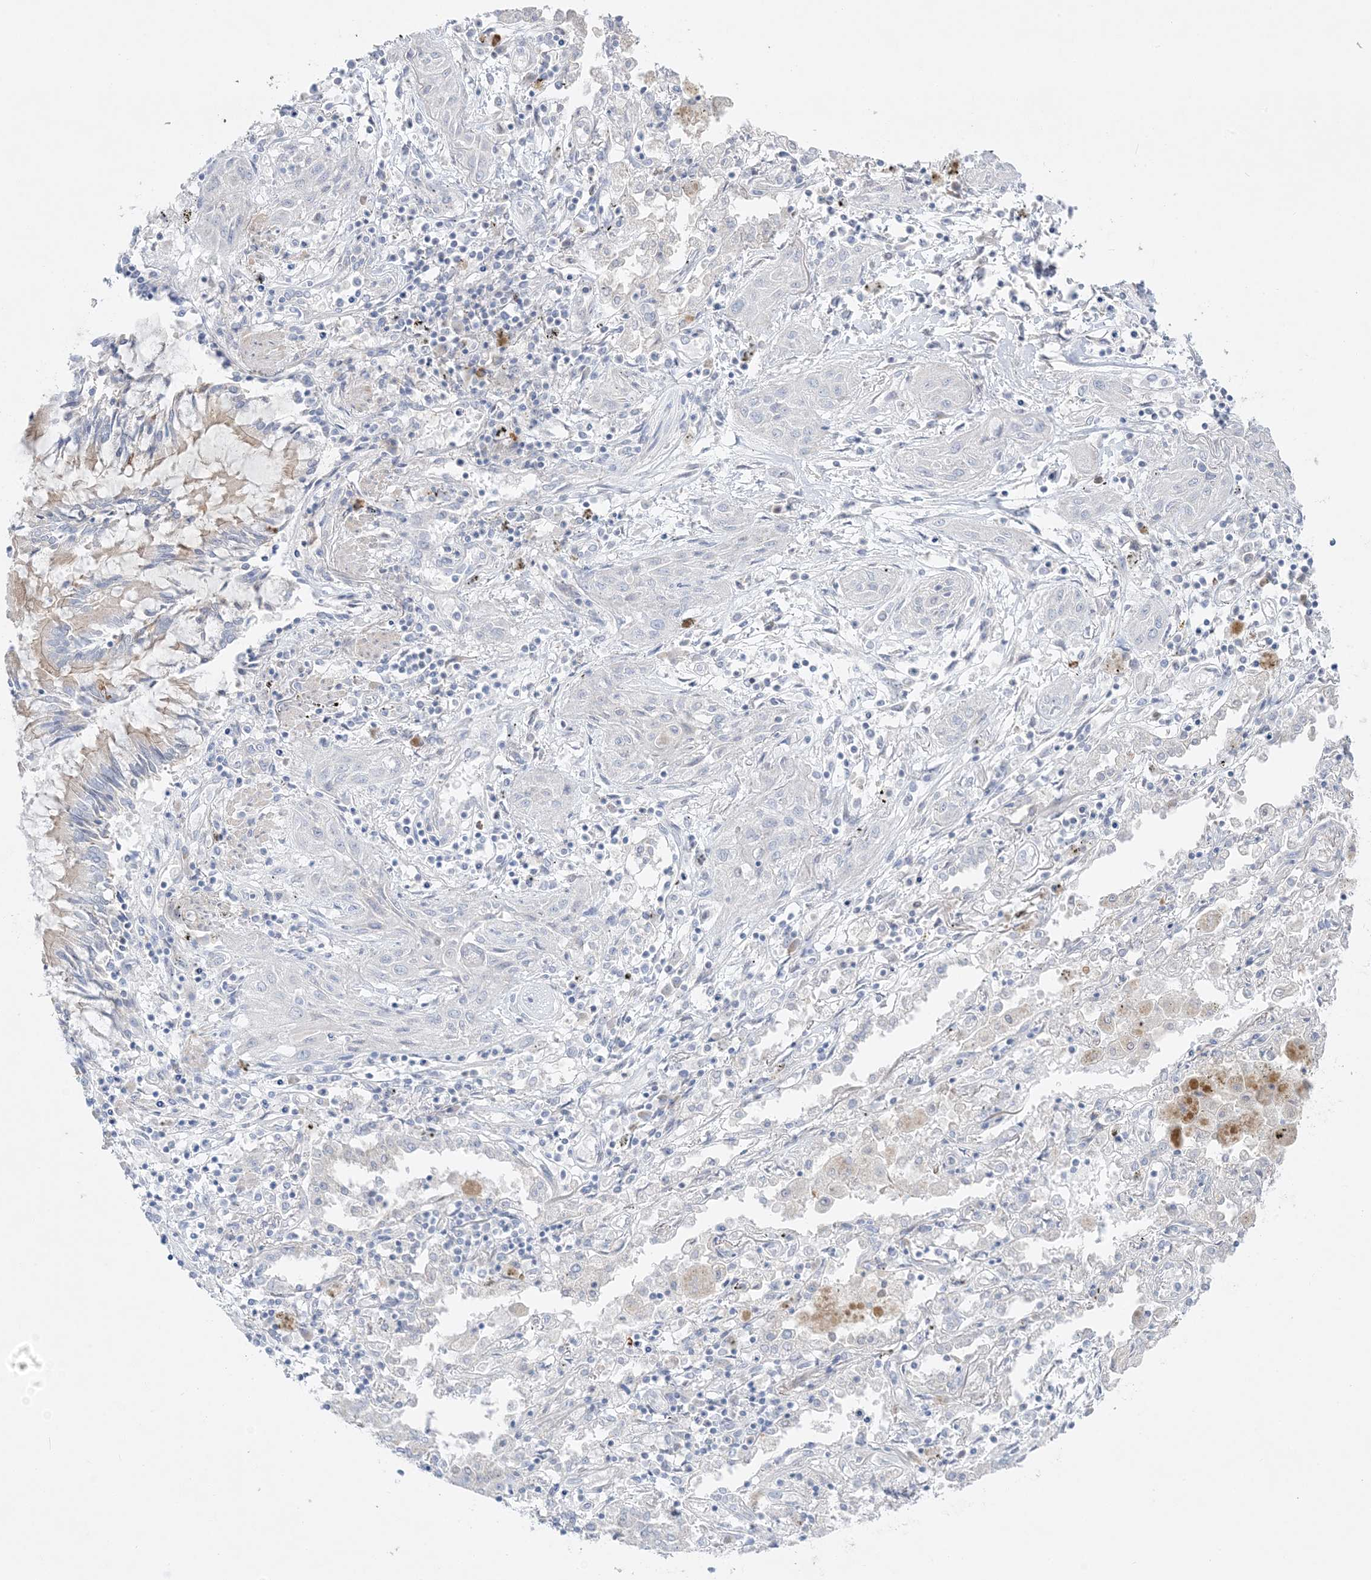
{"staining": {"intensity": "negative", "quantity": "none", "location": "none"}, "tissue": "lung cancer", "cell_type": "Tumor cells", "image_type": "cancer", "snomed": [{"axis": "morphology", "description": "Squamous cell carcinoma, NOS"}, {"axis": "topography", "description": "Lung"}], "caption": "This micrograph is of lung squamous cell carcinoma stained with immunohistochemistry to label a protein in brown with the nuclei are counter-stained blue. There is no staining in tumor cells.", "gene": "FAM184A", "patient": {"sex": "female", "age": 47}}